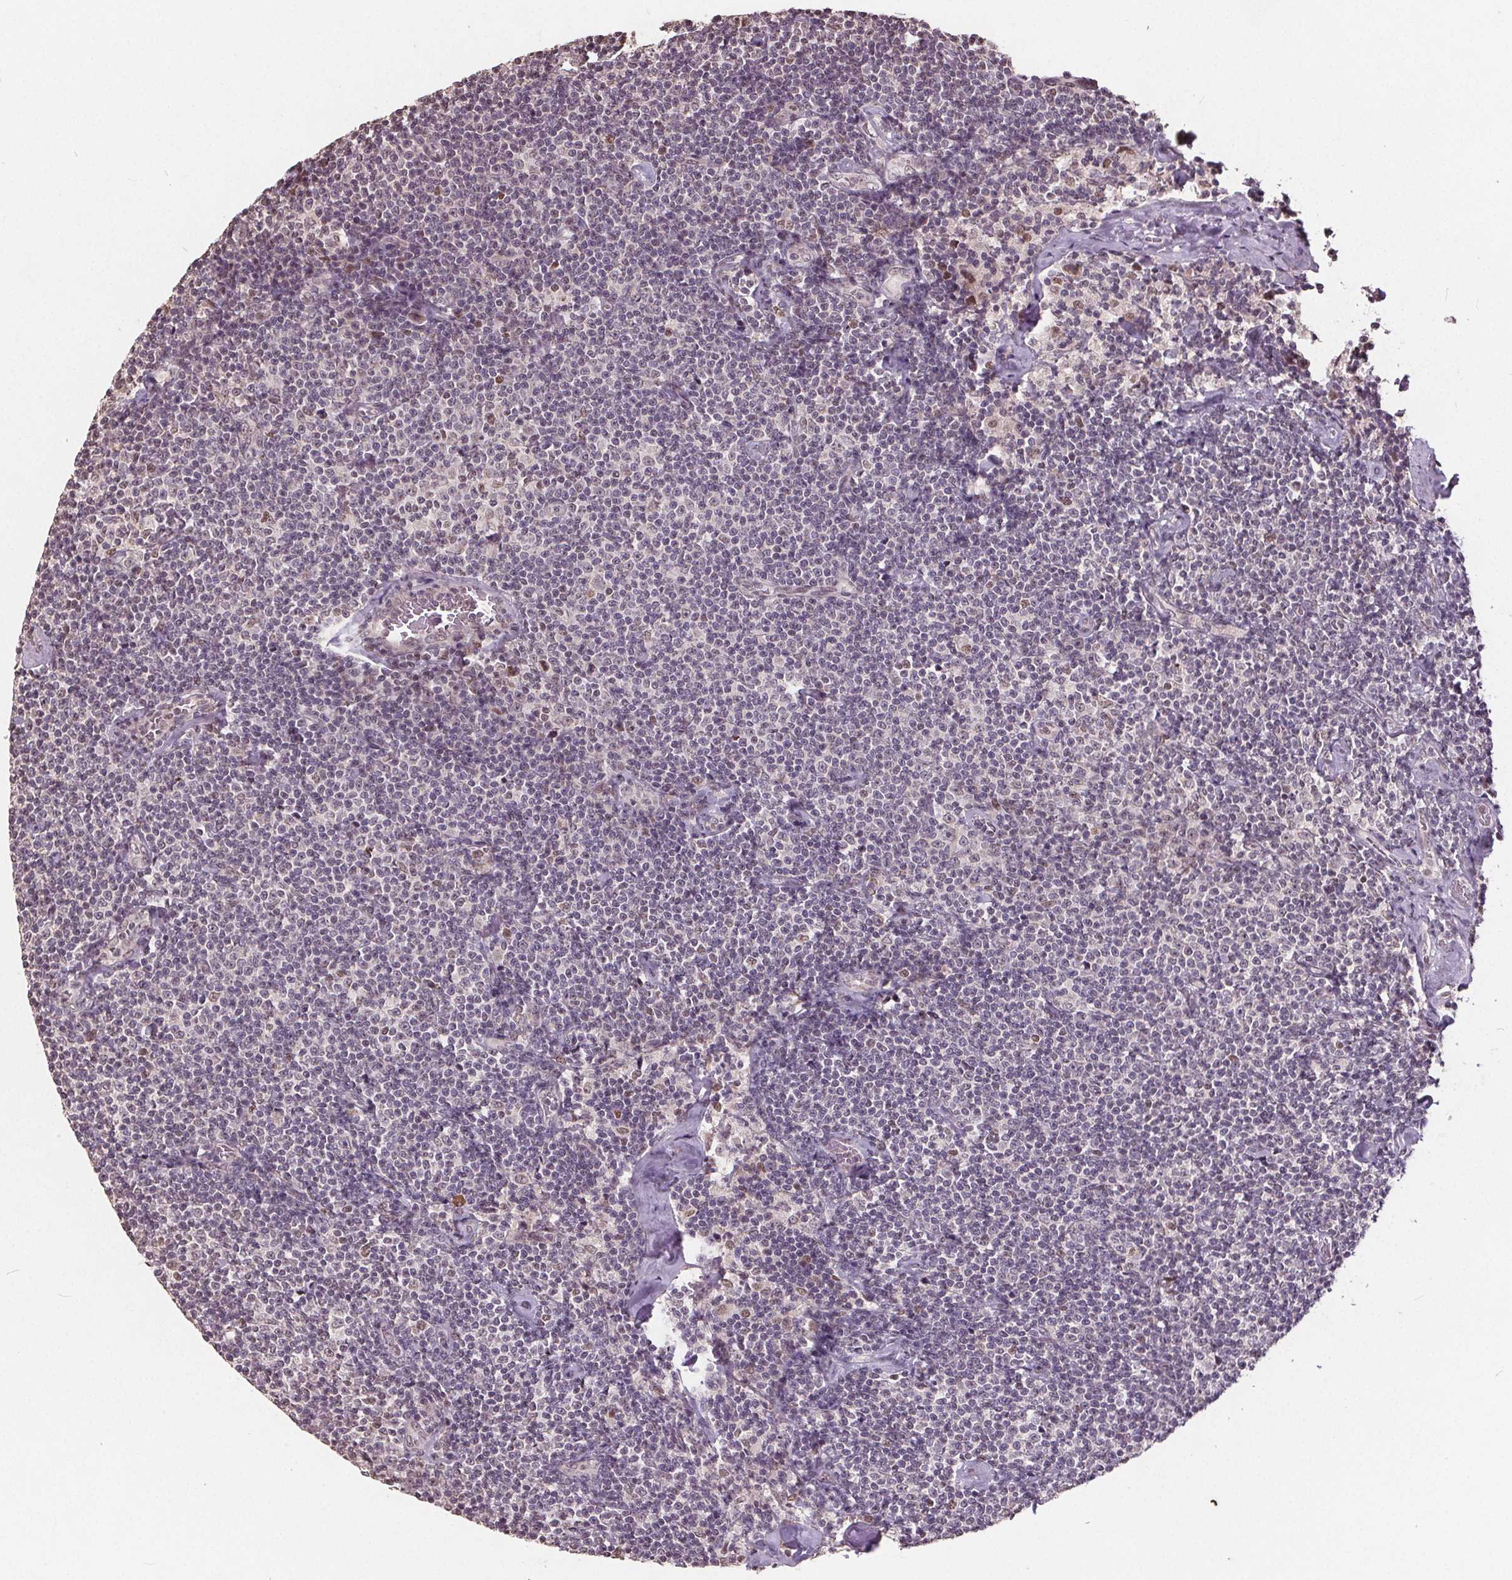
{"staining": {"intensity": "negative", "quantity": "none", "location": "none"}, "tissue": "lymphoma", "cell_type": "Tumor cells", "image_type": "cancer", "snomed": [{"axis": "morphology", "description": "Malignant lymphoma, non-Hodgkin's type, Low grade"}, {"axis": "topography", "description": "Lymph node"}], "caption": "There is no significant positivity in tumor cells of malignant lymphoma, non-Hodgkin's type (low-grade).", "gene": "DNMT3B", "patient": {"sex": "male", "age": 81}}